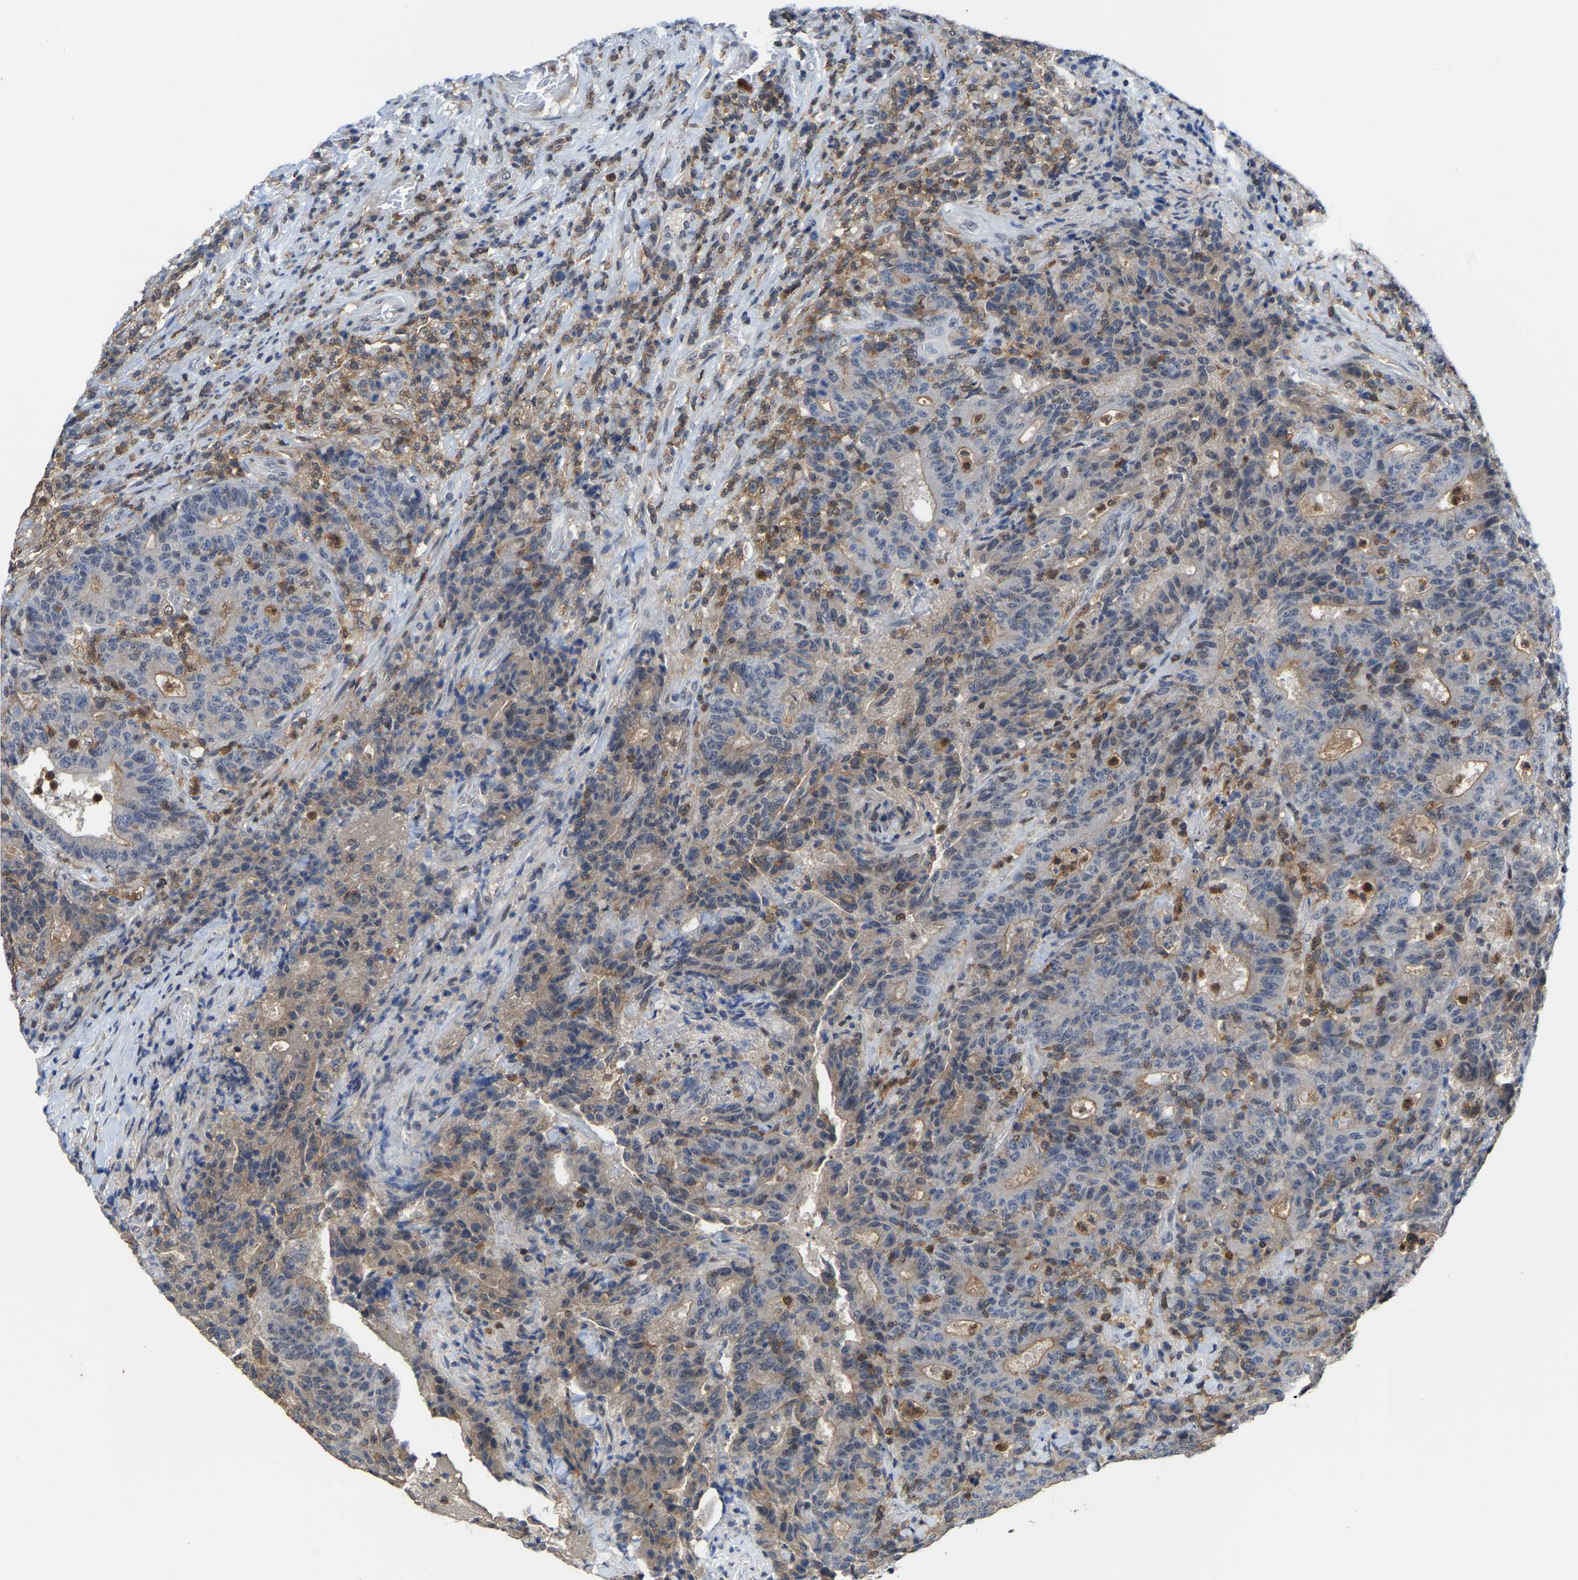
{"staining": {"intensity": "moderate", "quantity": "25%-75%", "location": "cytoplasmic/membranous"}, "tissue": "colorectal cancer", "cell_type": "Tumor cells", "image_type": "cancer", "snomed": [{"axis": "morphology", "description": "Adenocarcinoma, NOS"}, {"axis": "topography", "description": "Colon"}], "caption": "Adenocarcinoma (colorectal) stained with a brown dye reveals moderate cytoplasmic/membranous positive staining in approximately 25%-75% of tumor cells.", "gene": "FGD3", "patient": {"sex": "female", "age": 75}}